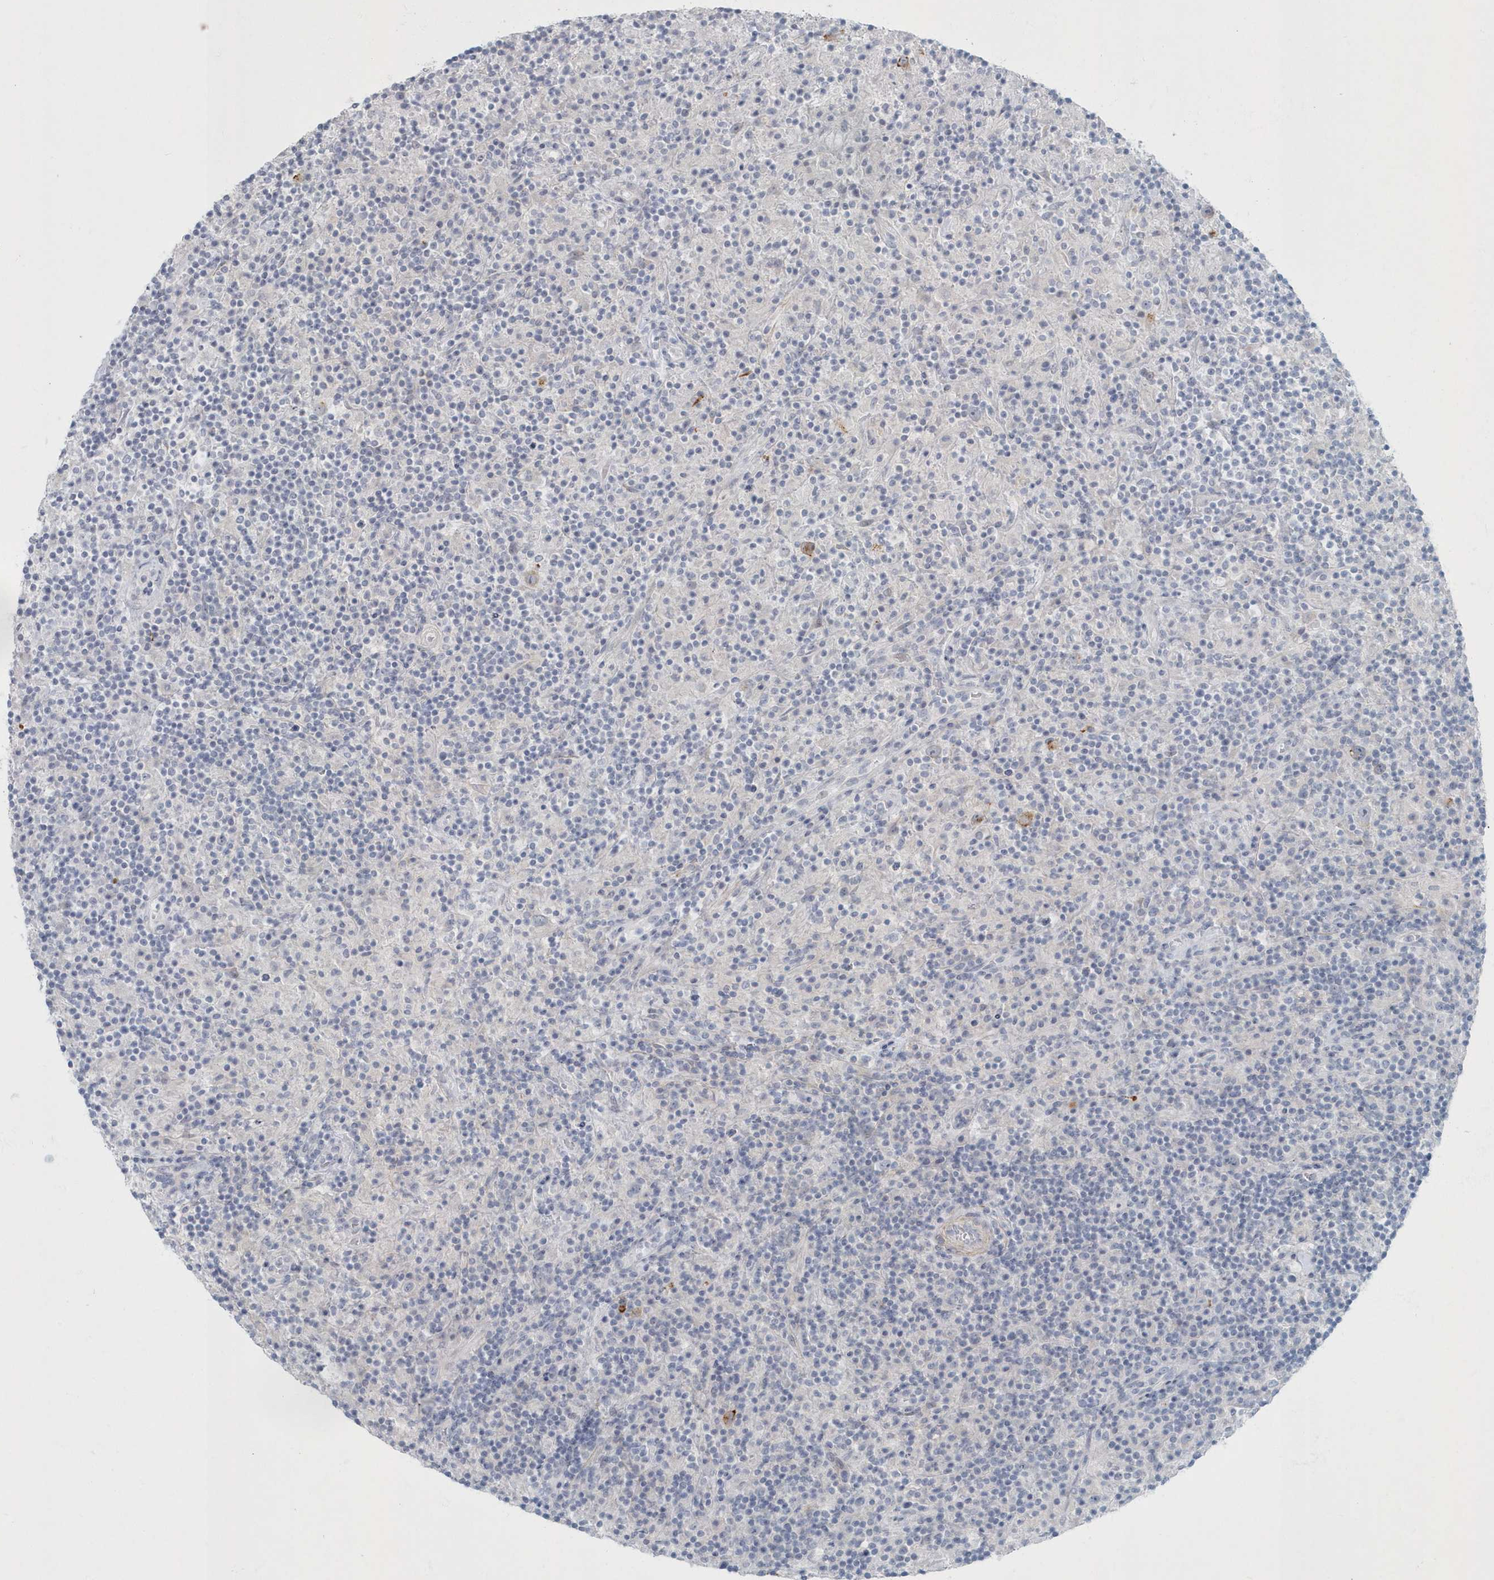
{"staining": {"intensity": "weak", "quantity": "<25%", "location": "cytoplasmic/membranous"}, "tissue": "lymphoma", "cell_type": "Tumor cells", "image_type": "cancer", "snomed": [{"axis": "morphology", "description": "Hodgkin's disease, NOS"}, {"axis": "topography", "description": "Lymph node"}], "caption": "A histopathology image of Hodgkin's disease stained for a protein shows no brown staining in tumor cells.", "gene": "MYOT", "patient": {"sex": "male", "age": 70}}